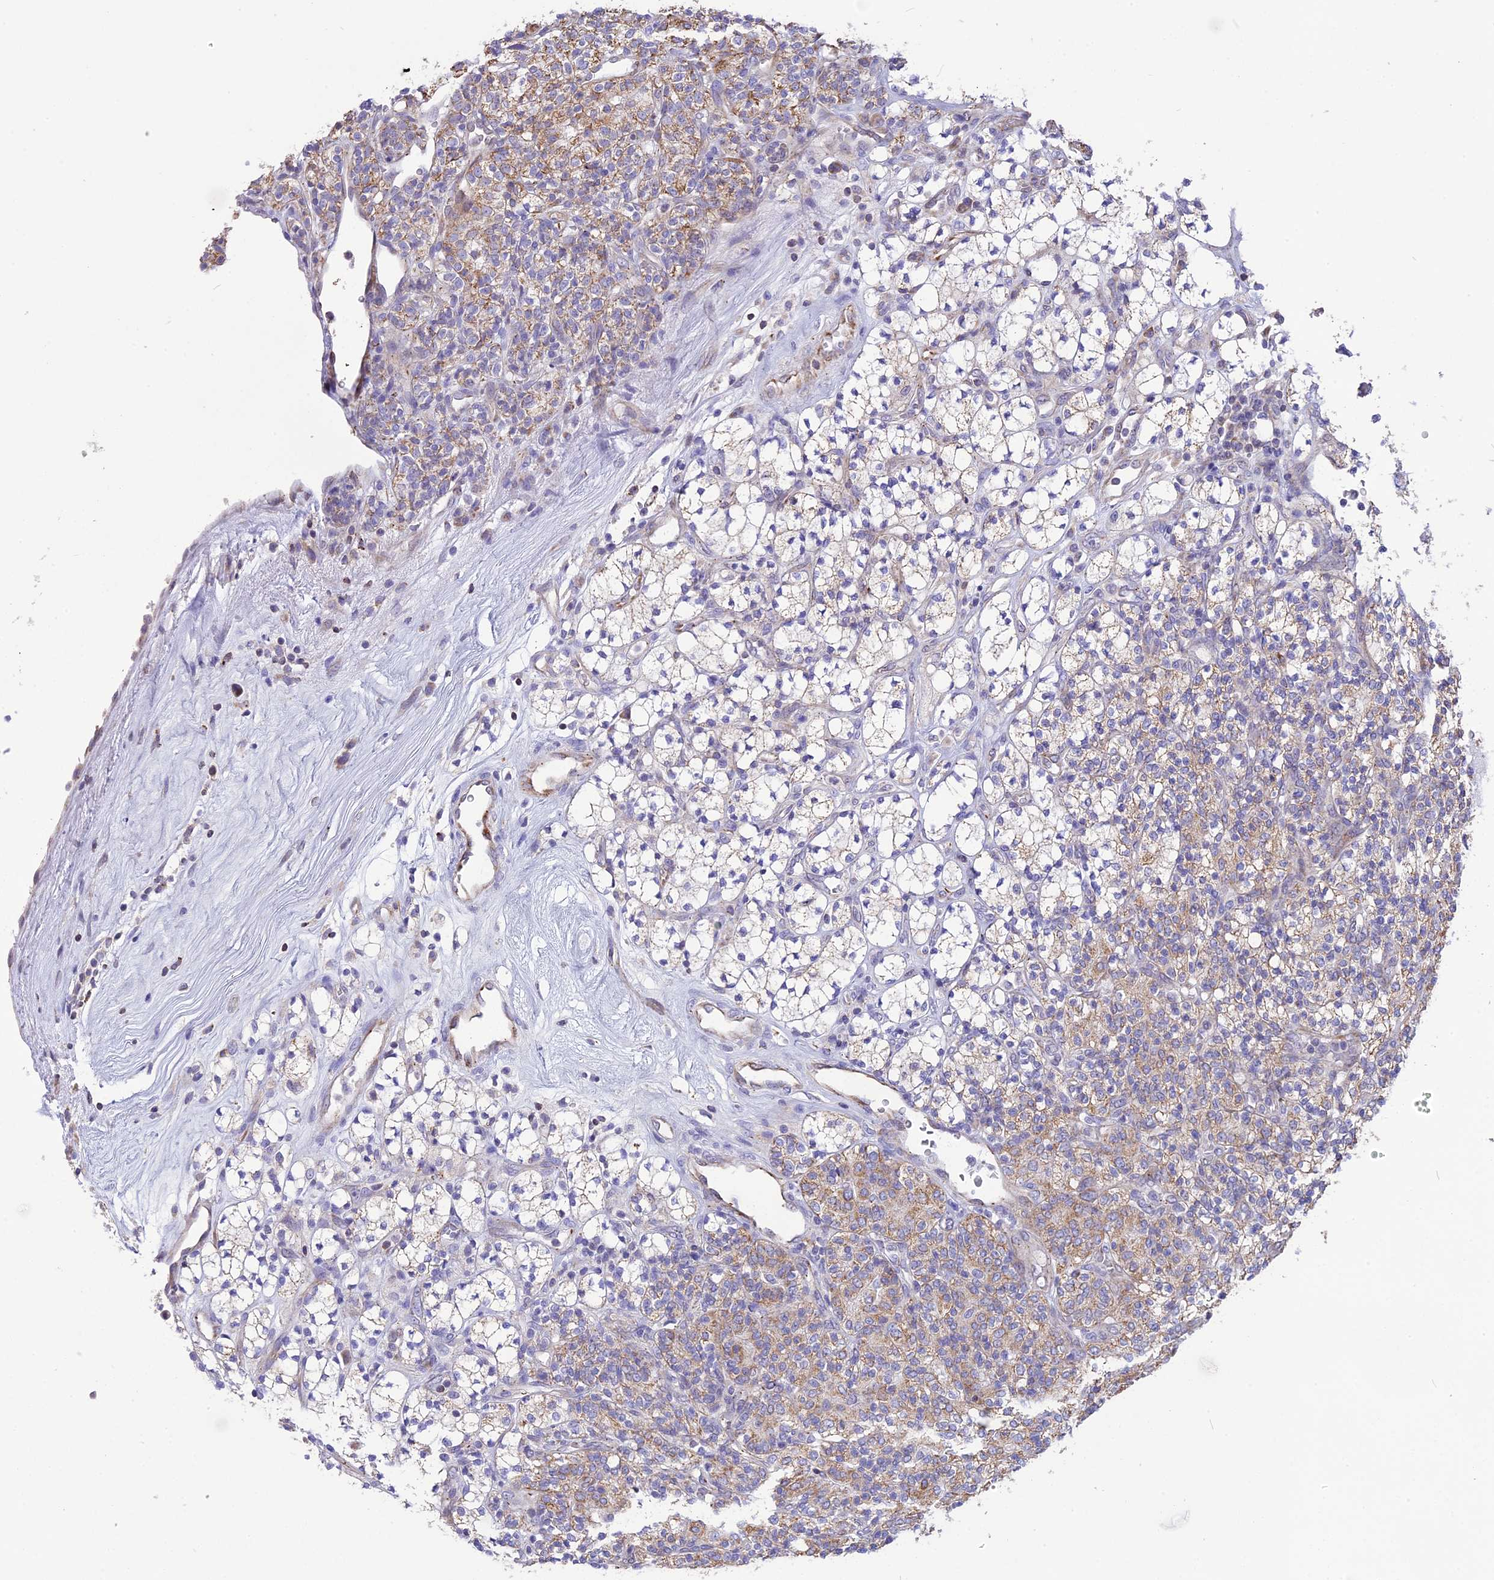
{"staining": {"intensity": "moderate", "quantity": "<25%", "location": "cytoplasmic/membranous"}, "tissue": "renal cancer", "cell_type": "Tumor cells", "image_type": "cancer", "snomed": [{"axis": "morphology", "description": "Adenocarcinoma, NOS"}, {"axis": "topography", "description": "Kidney"}], "caption": "Immunohistochemistry (IHC) image of neoplastic tissue: human adenocarcinoma (renal) stained using IHC demonstrates low levels of moderate protein expression localized specifically in the cytoplasmic/membranous of tumor cells, appearing as a cytoplasmic/membranous brown color.", "gene": "DOC2B", "patient": {"sex": "male", "age": 77}}